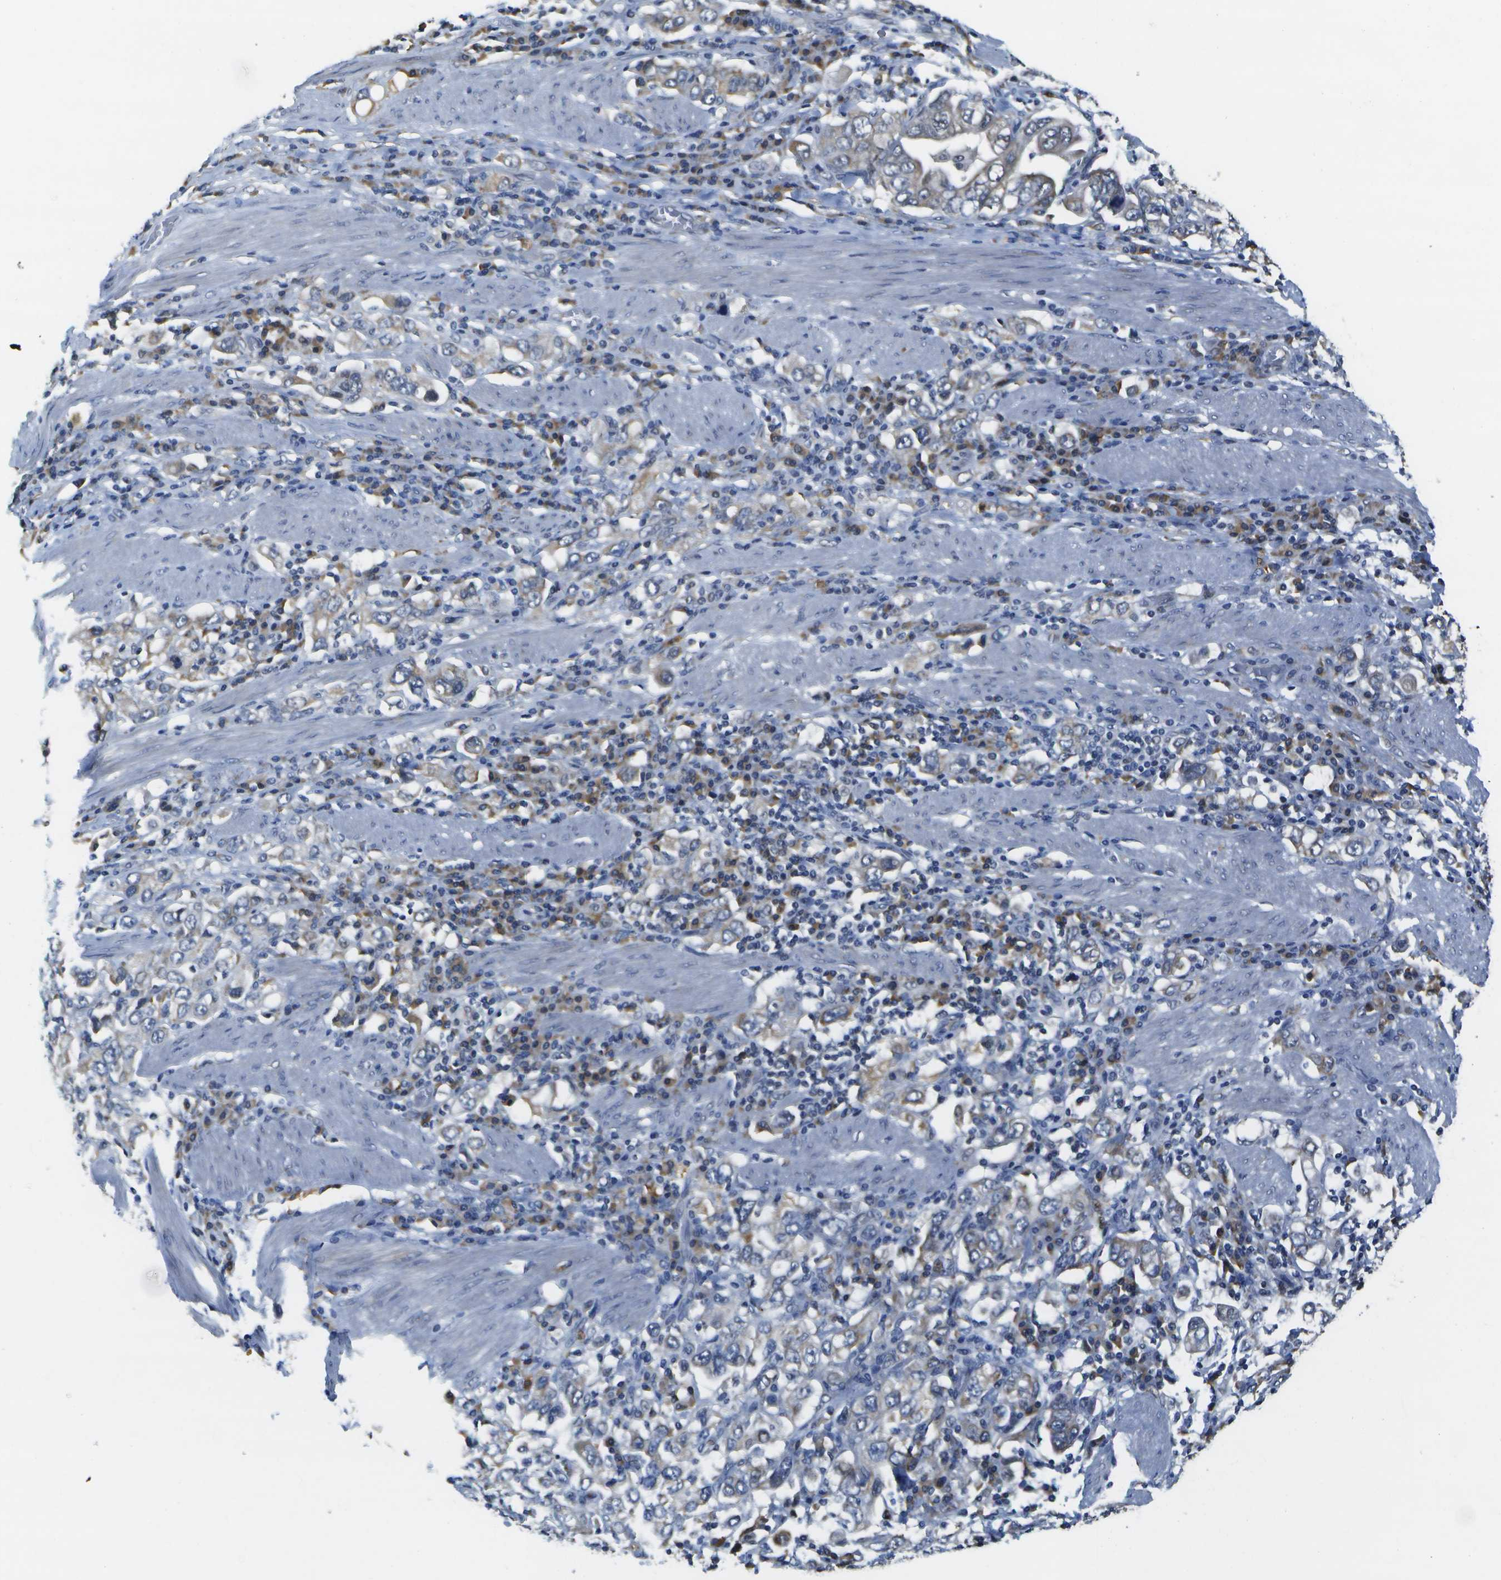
{"staining": {"intensity": "weak", "quantity": "<25%", "location": "cytoplasmic/membranous"}, "tissue": "stomach cancer", "cell_type": "Tumor cells", "image_type": "cancer", "snomed": [{"axis": "morphology", "description": "Adenocarcinoma, NOS"}, {"axis": "topography", "description": "Stomach, upper"}], "caption": "The image reveals no significant staining in tumor cells of stomach cancer.", "gene": "DSE", "patient": {"sex": "male", "age": 62}}